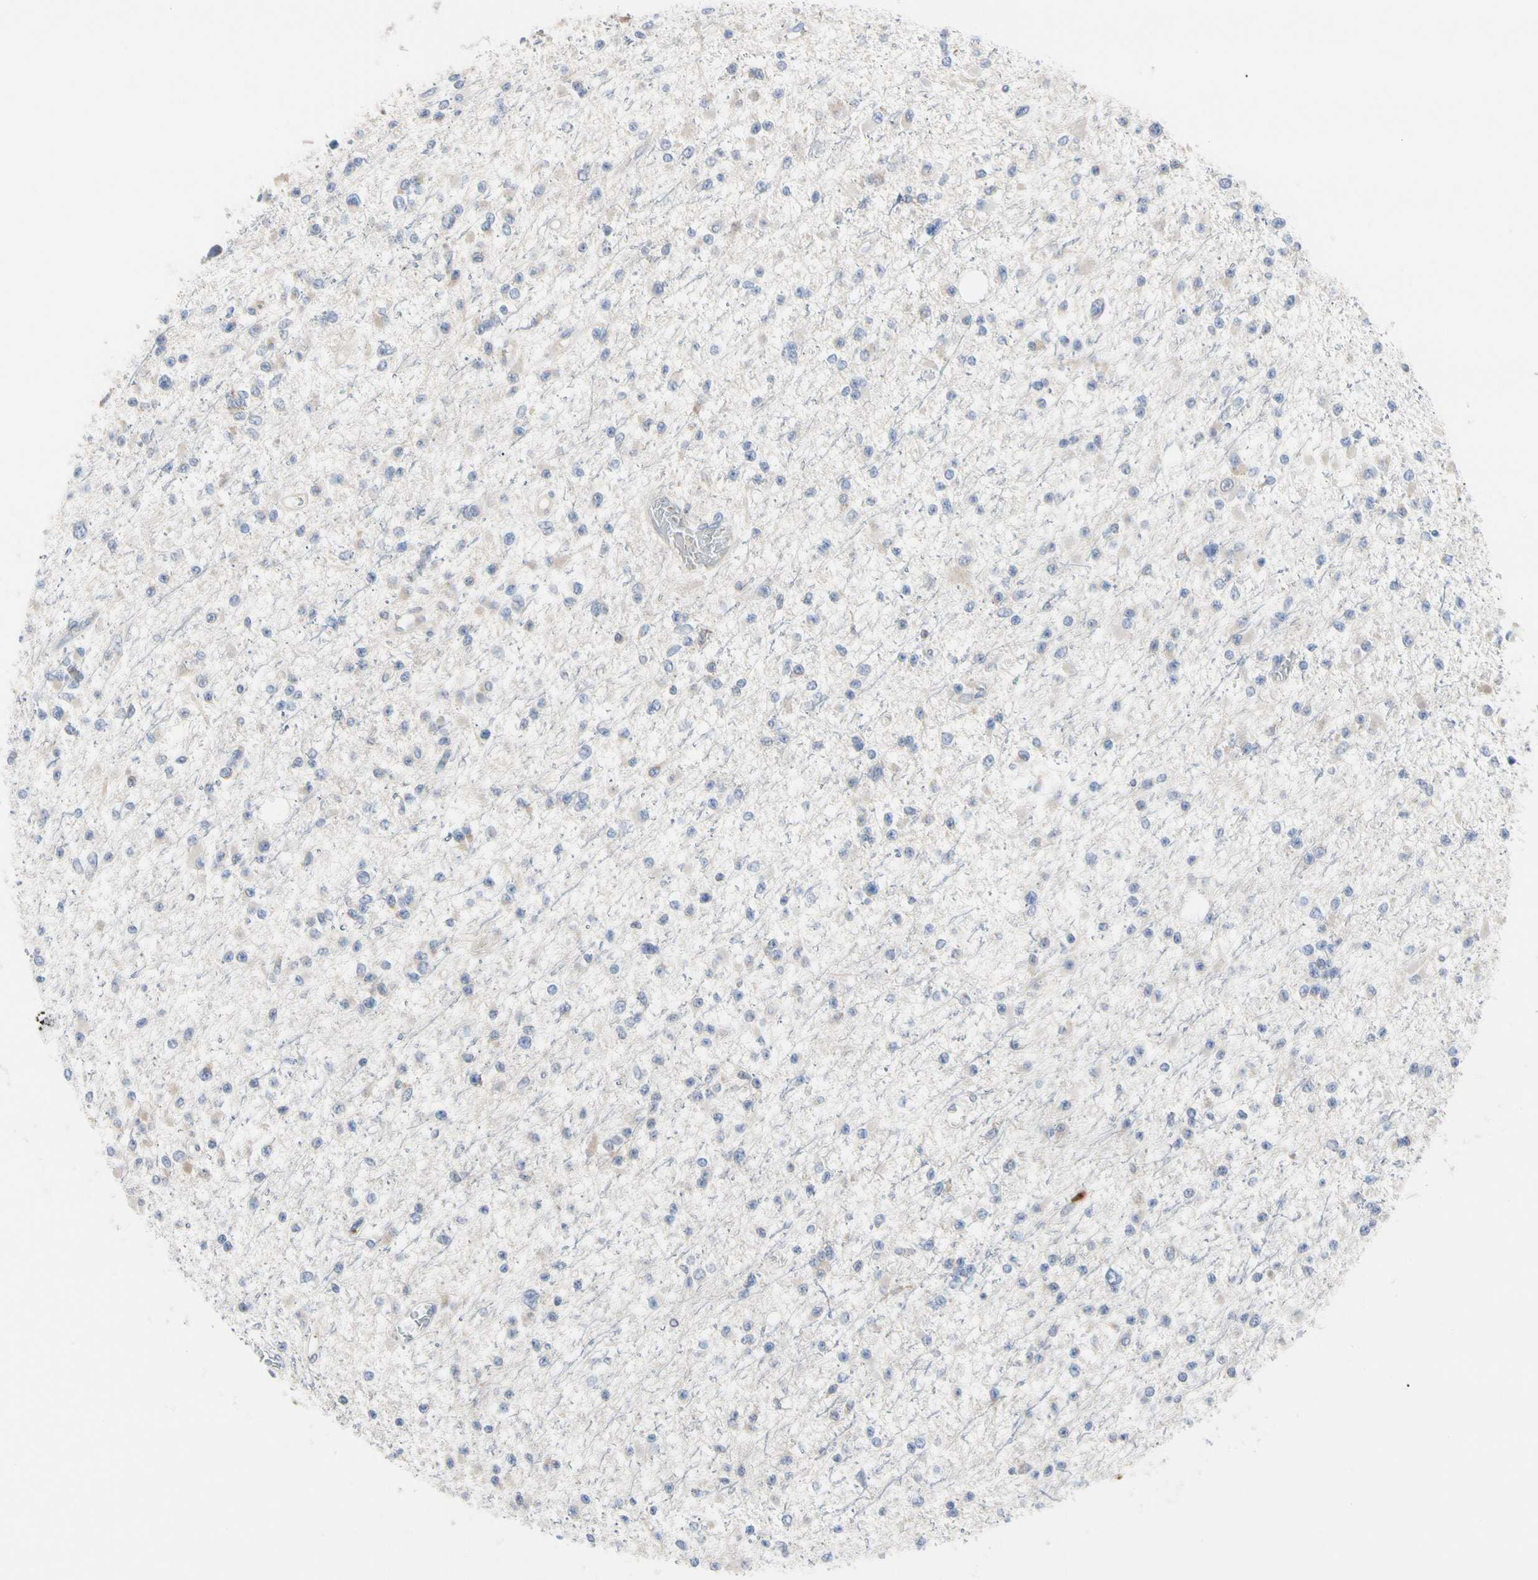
{"staining": {"intensity": "weak", "quantity": "<25%", "location": "cytoplasmic/membranous"}, "tissue": "glioma", "cell_type": "Tumor cells", "image_type": "cancer", "snomed": [{"axis": "morphology", "description": "Glioma, malignant, Low grade"}, {"axis": "topography", "description": "Brain"}], "caption": "The immunohistochemistry (IHC) photomicrograph has no significant expression in tumor cells of low-grade glioma (malignant) tissue. Nuclei are stained in blue.", "gene": "MCL1", "patient": {"sex": "female", "age": 22}}